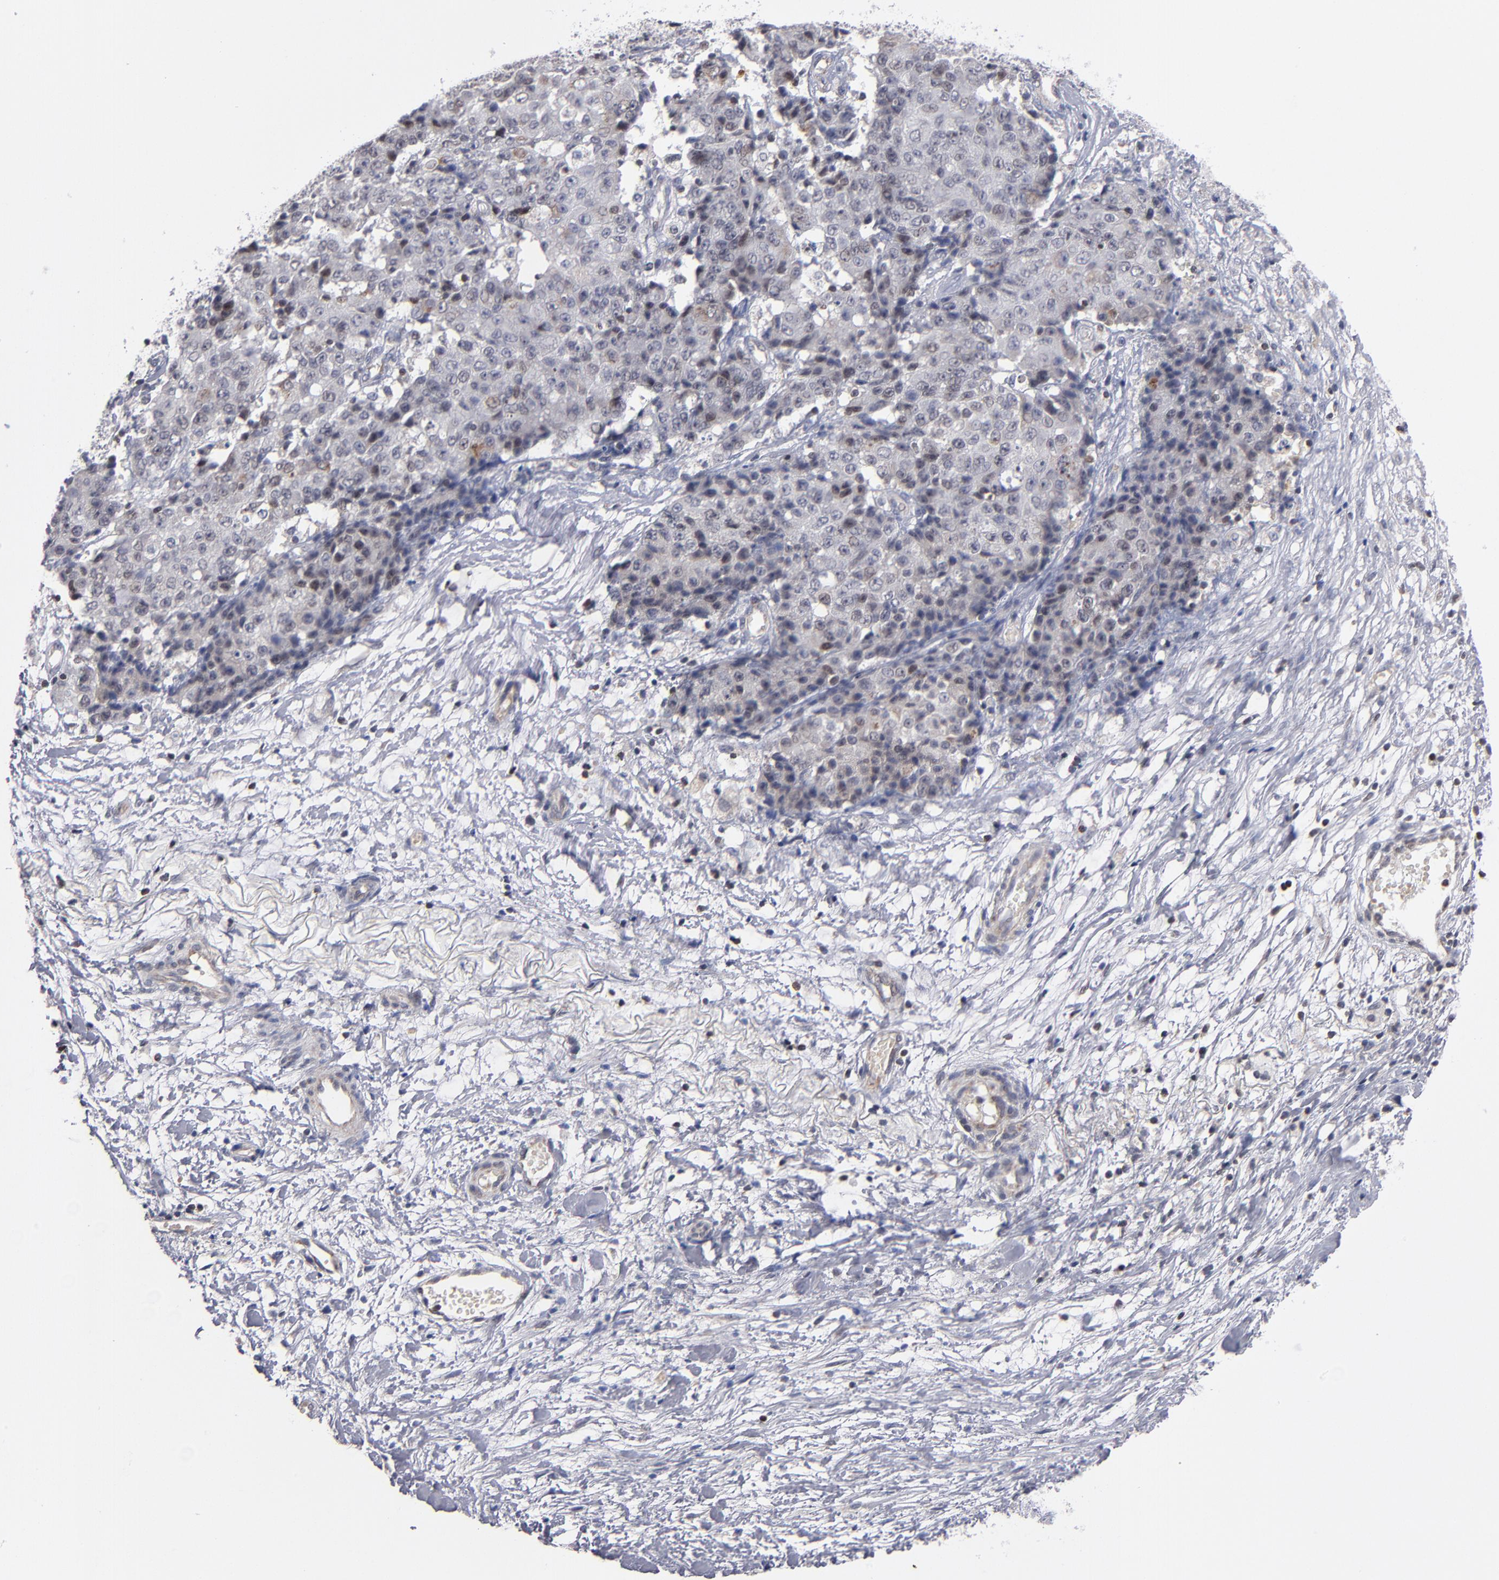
{"staining": {"intensity": "weak", "quantity": "<25%", "location": "cytoplasmic/membranous,nuclear"}, "tissue": "ovarian cancer", "cell_type": "Tumor cells", "image_type": "cancer", "snomed": [{"axis": "morphology", "description": "Carcinoma, endometroid"}, {"axis": "topography", "description": "Ovary"}], "caption": "Protein analysis of ovarian cancer shows no significant staining in tumor cells.", "gene": "ODF2", "patient": {"sex": "female", "age": 42}}